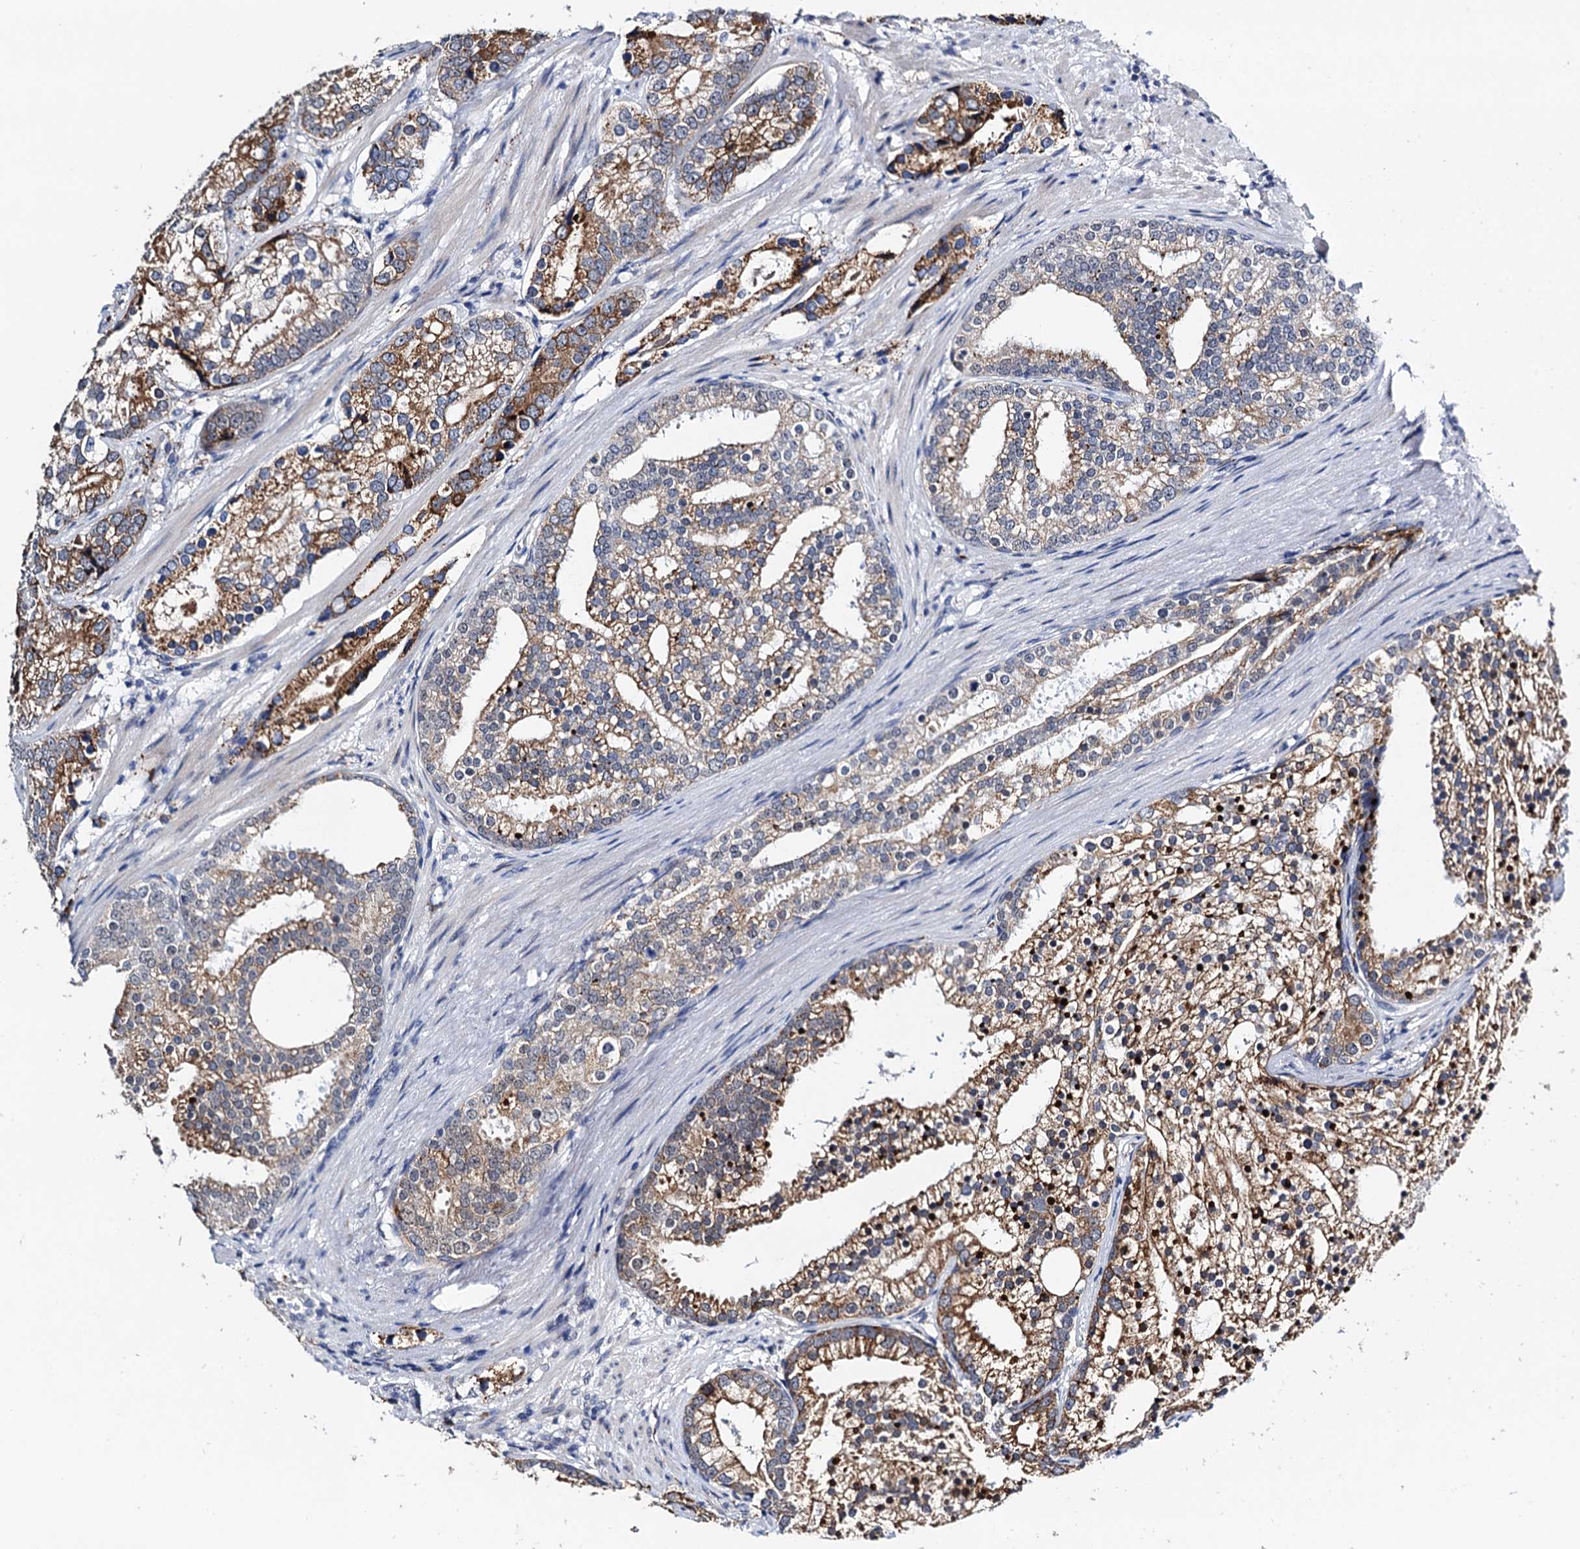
{"staining": {"intensity": "strong", "quantity": "25%-75%", "location": "cytoplasmic/membranous"}, "tissue": "prostate cancer", "cell_type": "Tumor cells", "image_type": "cancer", "snomed": [{"axis": "morphology", "description": "Adenocarcinoma, High grade"}, {"axis": "topography", "description": "Prostate"}], "caption": "Protein staining of prostate cancer tissue demonstrates strong cytoplasmic/membranous positivity in about 25%-75% of tumor cells.", "gene": "SLC7A10", "patient": {"sex": "male", "age": 75}}